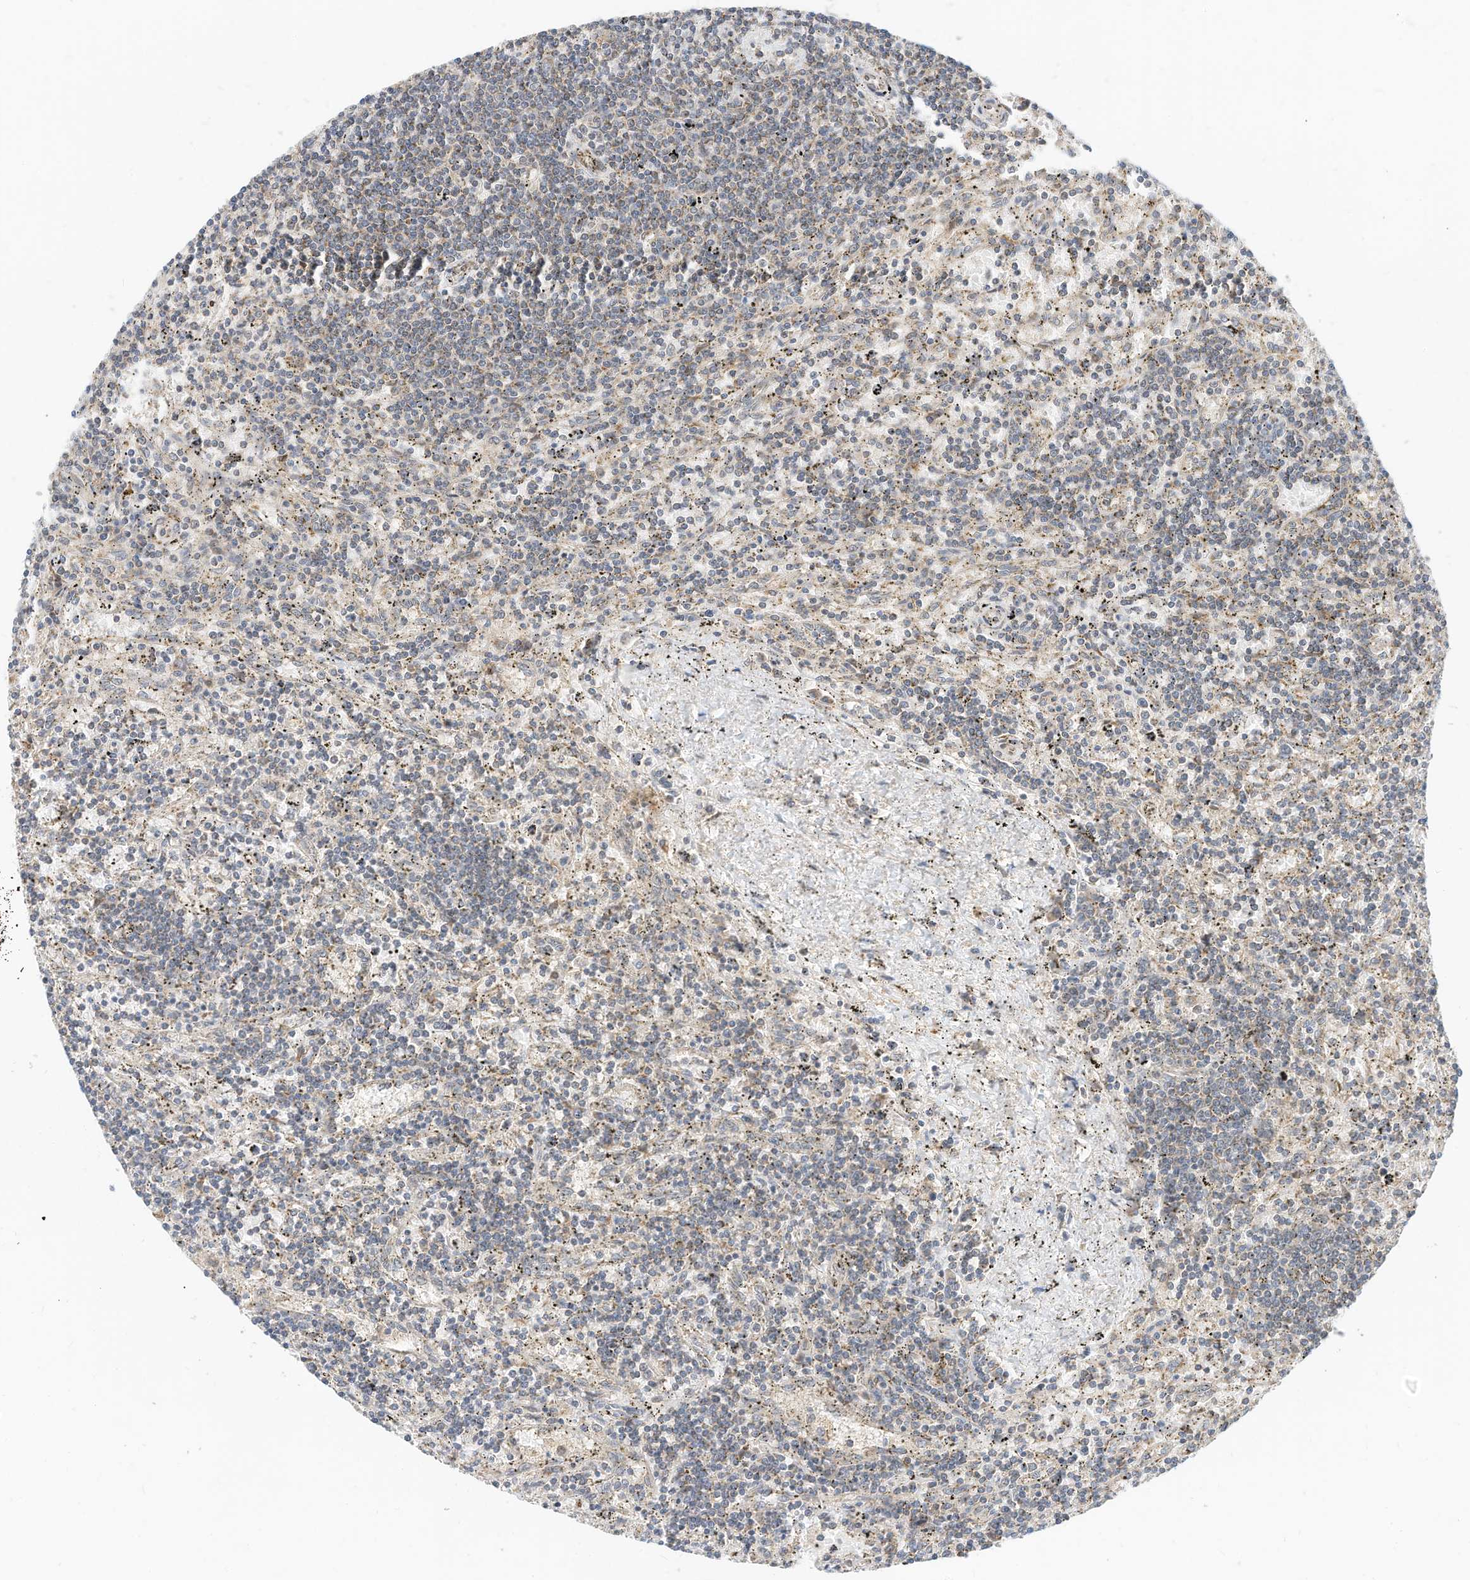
{"staining": {"intensity": "negative", "quantity": "none", "location": "none"}, "tissue": "lymphoma", "cell_type": "Tumor cells", "image_type": "cancer", "snomed": [{"axis": "morphology", "description": "Malignant lymphoma, non-Hodgkin's type, Low grade"}, {"axis": "topography", "description": "Spleen"}], "caption": "IHC micrograph of neoplastic tissue: malignant lymphoma, non-Hodgkin's type (low-grade) stained with DAB (3,3'-diaminobenzidine) exhibits no significant protein positivity in tumor cells.", "gene": "METTL6", "patient": {"sex": "male", "age": 76}}